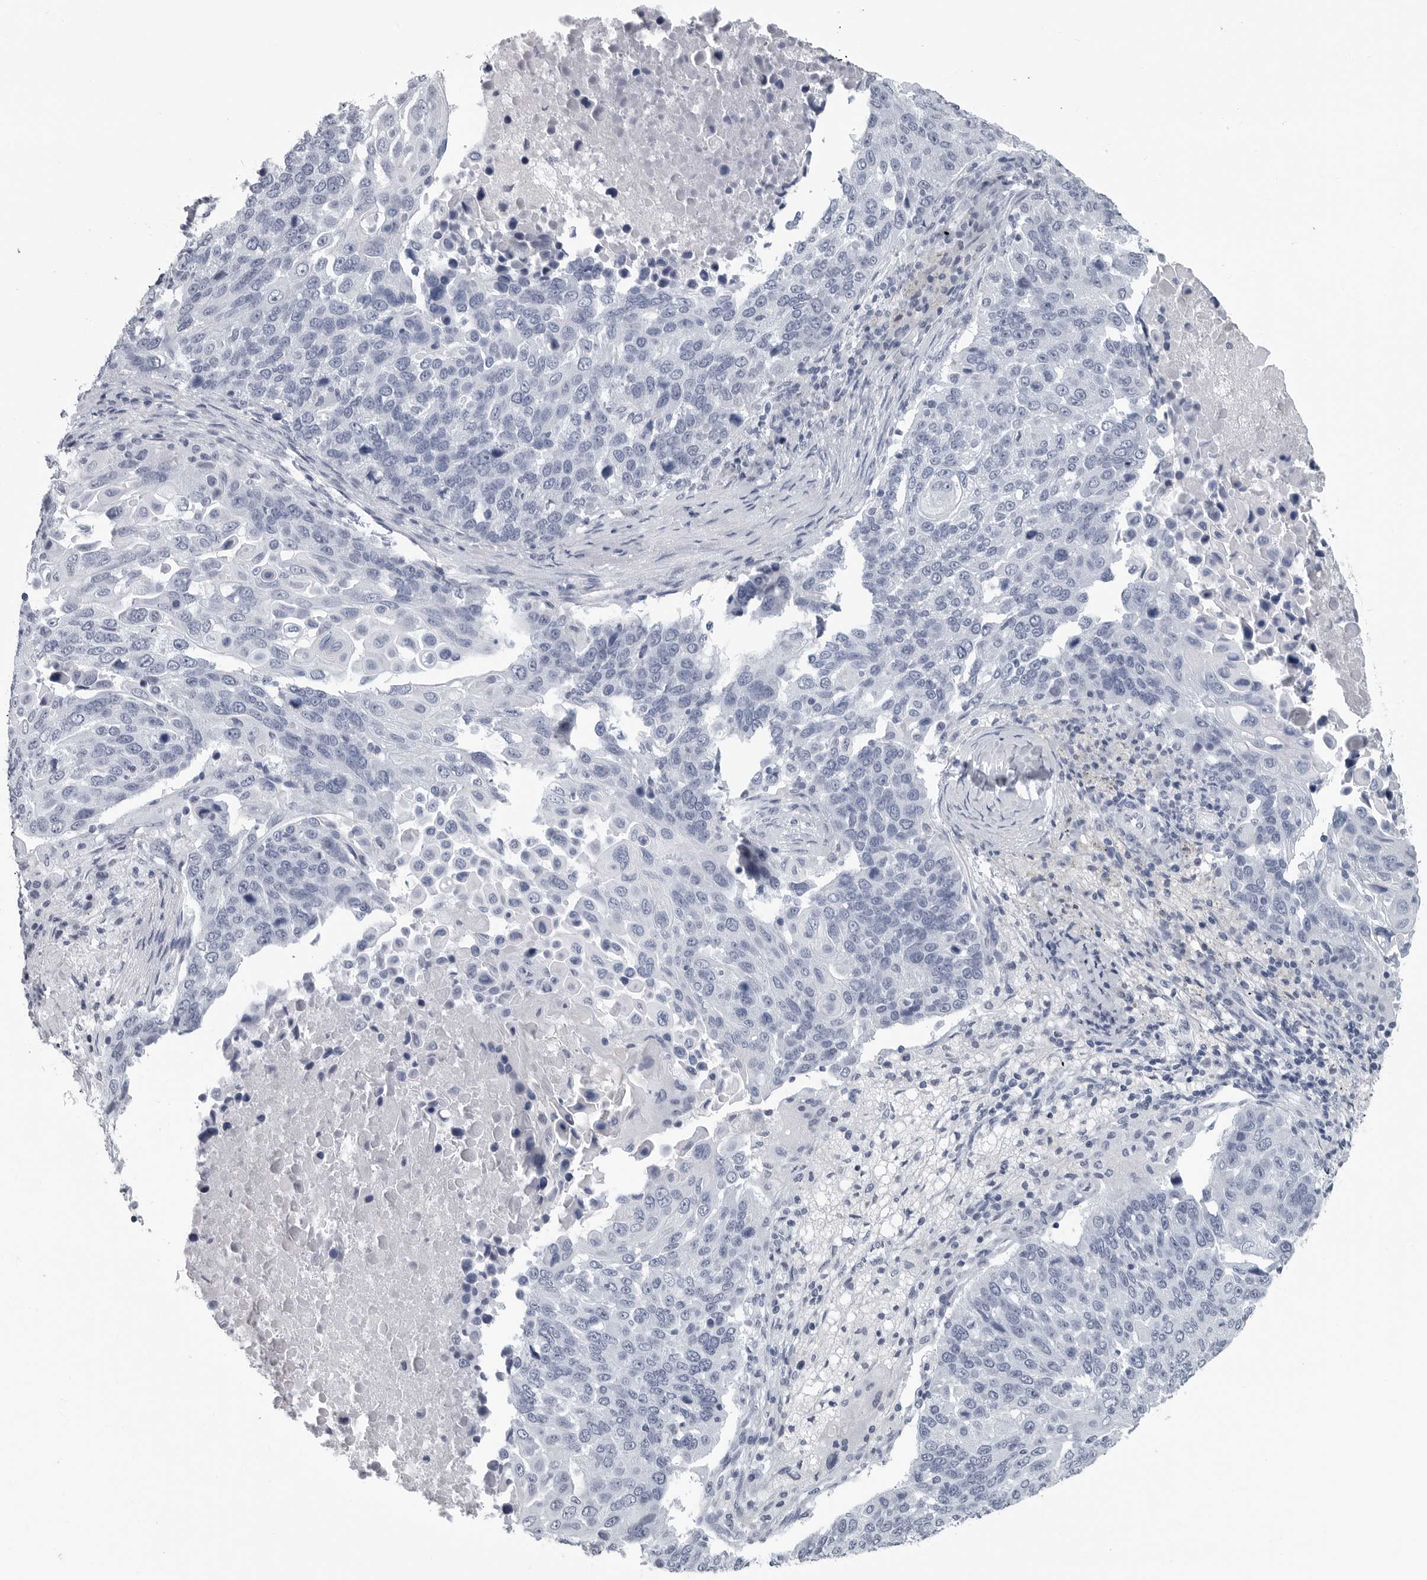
{"staining": {"intensity": "negative", "quantity": "none", "location": "none"}, "tissue": "lung cancer", "cell_type": "Tumor cells", "image_type": "cancer", "snomed": [{"axis": "morphology", "description": "Squamous cell carcinoma, NOS"}, {"axis": "topography", "description": "Lung"}], "caption": "An immunohistochemistry image of lung cancer is shown. There is no staining in tumor cells of lung cancer.", "gene": "AMPD1", "patient": {"sex": "male", "age": 66}}